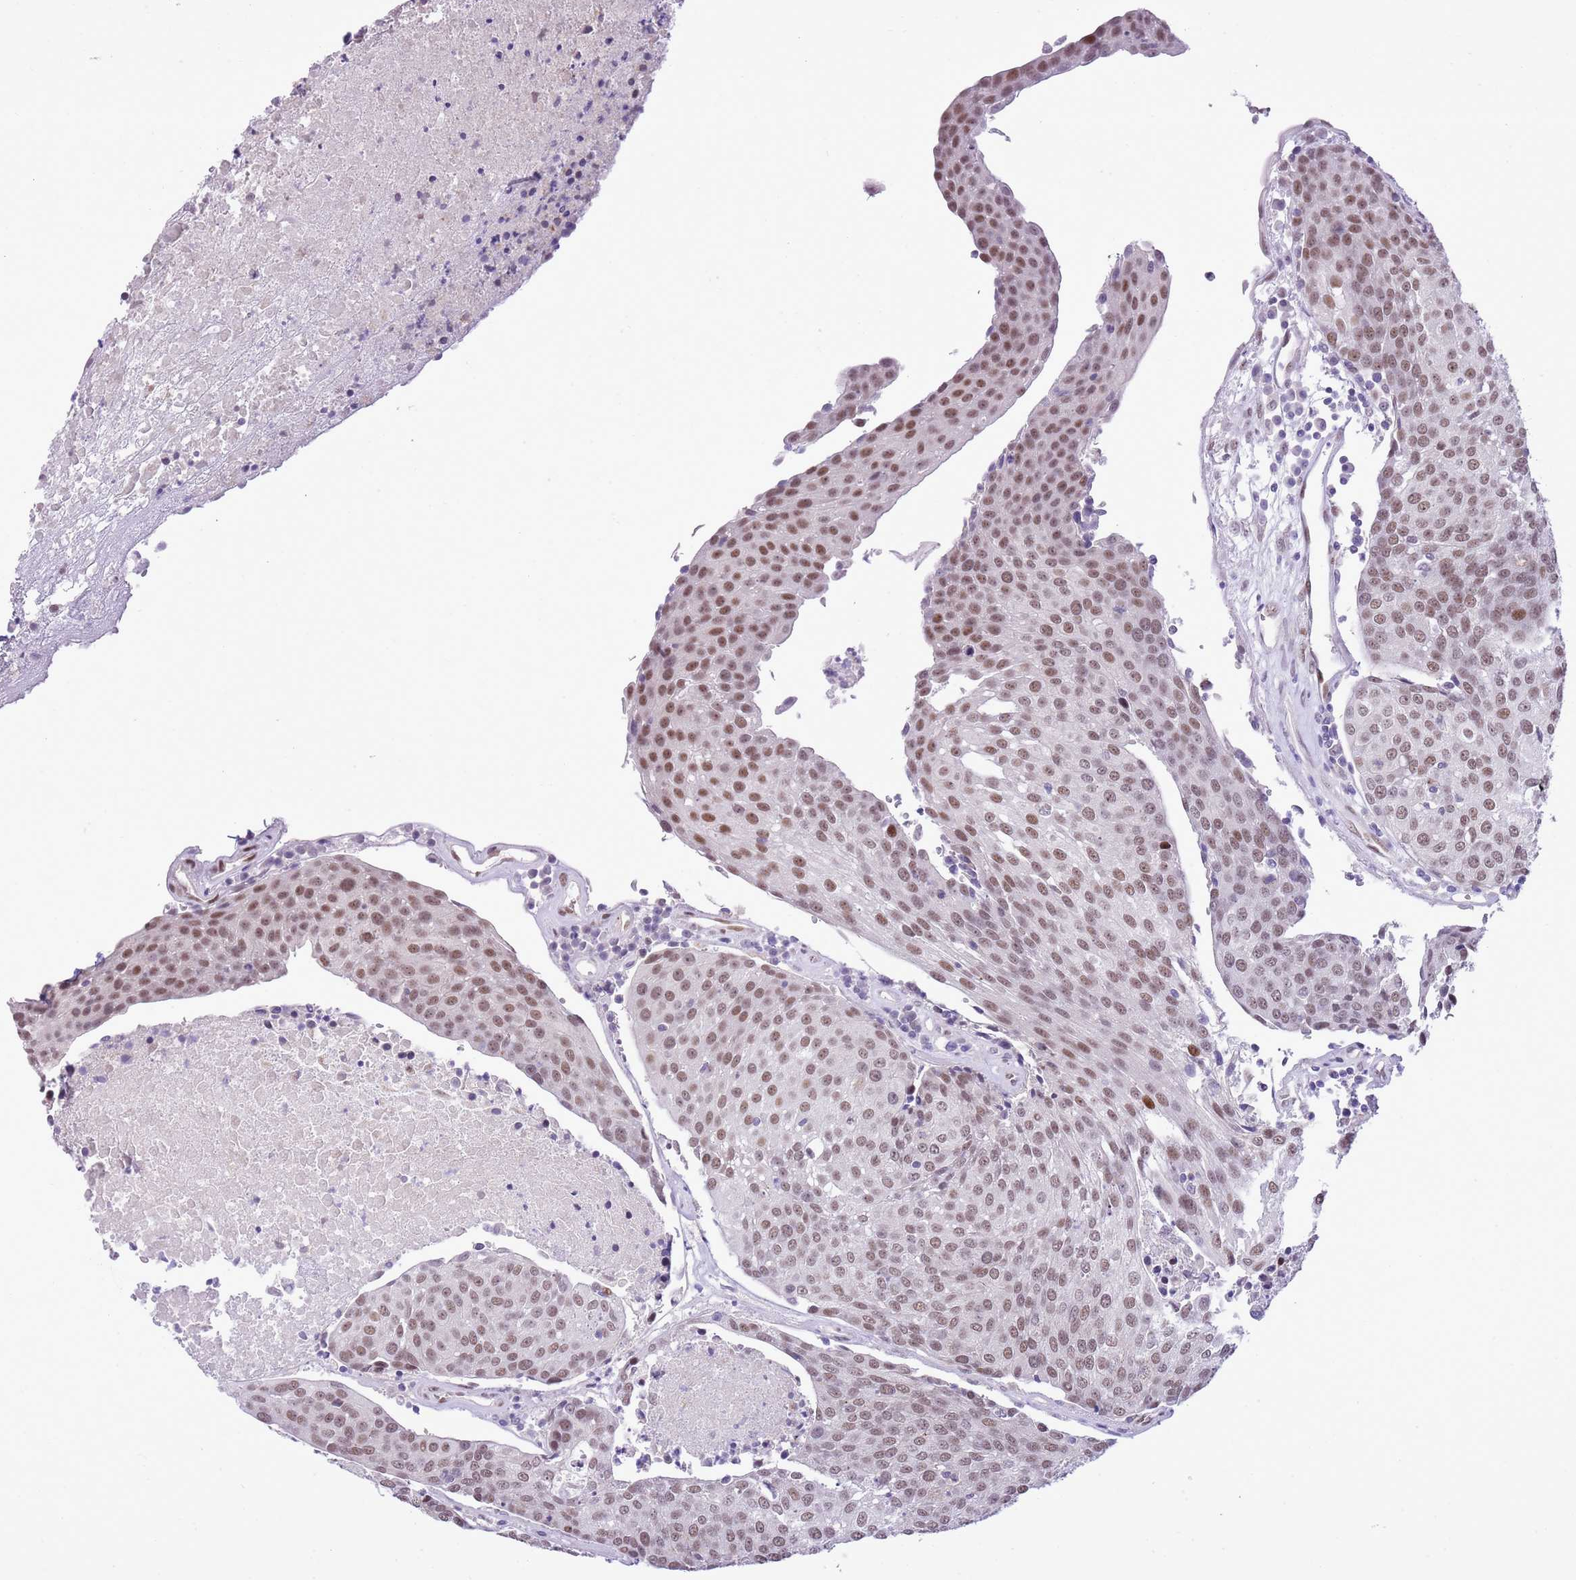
{"staining": {"intensity": "moderate", "quantity": ">75%", "location": "nuclear"}, "tissue": "urothelial cancer", "cell_type": "Tumor cells", "image_type": "cancer", "snomed": [{"axis": "morphology", "description": "Urothelial carcinoma, High grade"}, {"axis": "topography", "description": "Urinary bladder"}], "caption": "Brown immunohistochemical staining in human high-grade urothelial carcinoma exhibits moderate nuclear staining in about >75% of tumor cells.", "gene": "NACC2", "patient": {"sex": "female", "age": 85}}